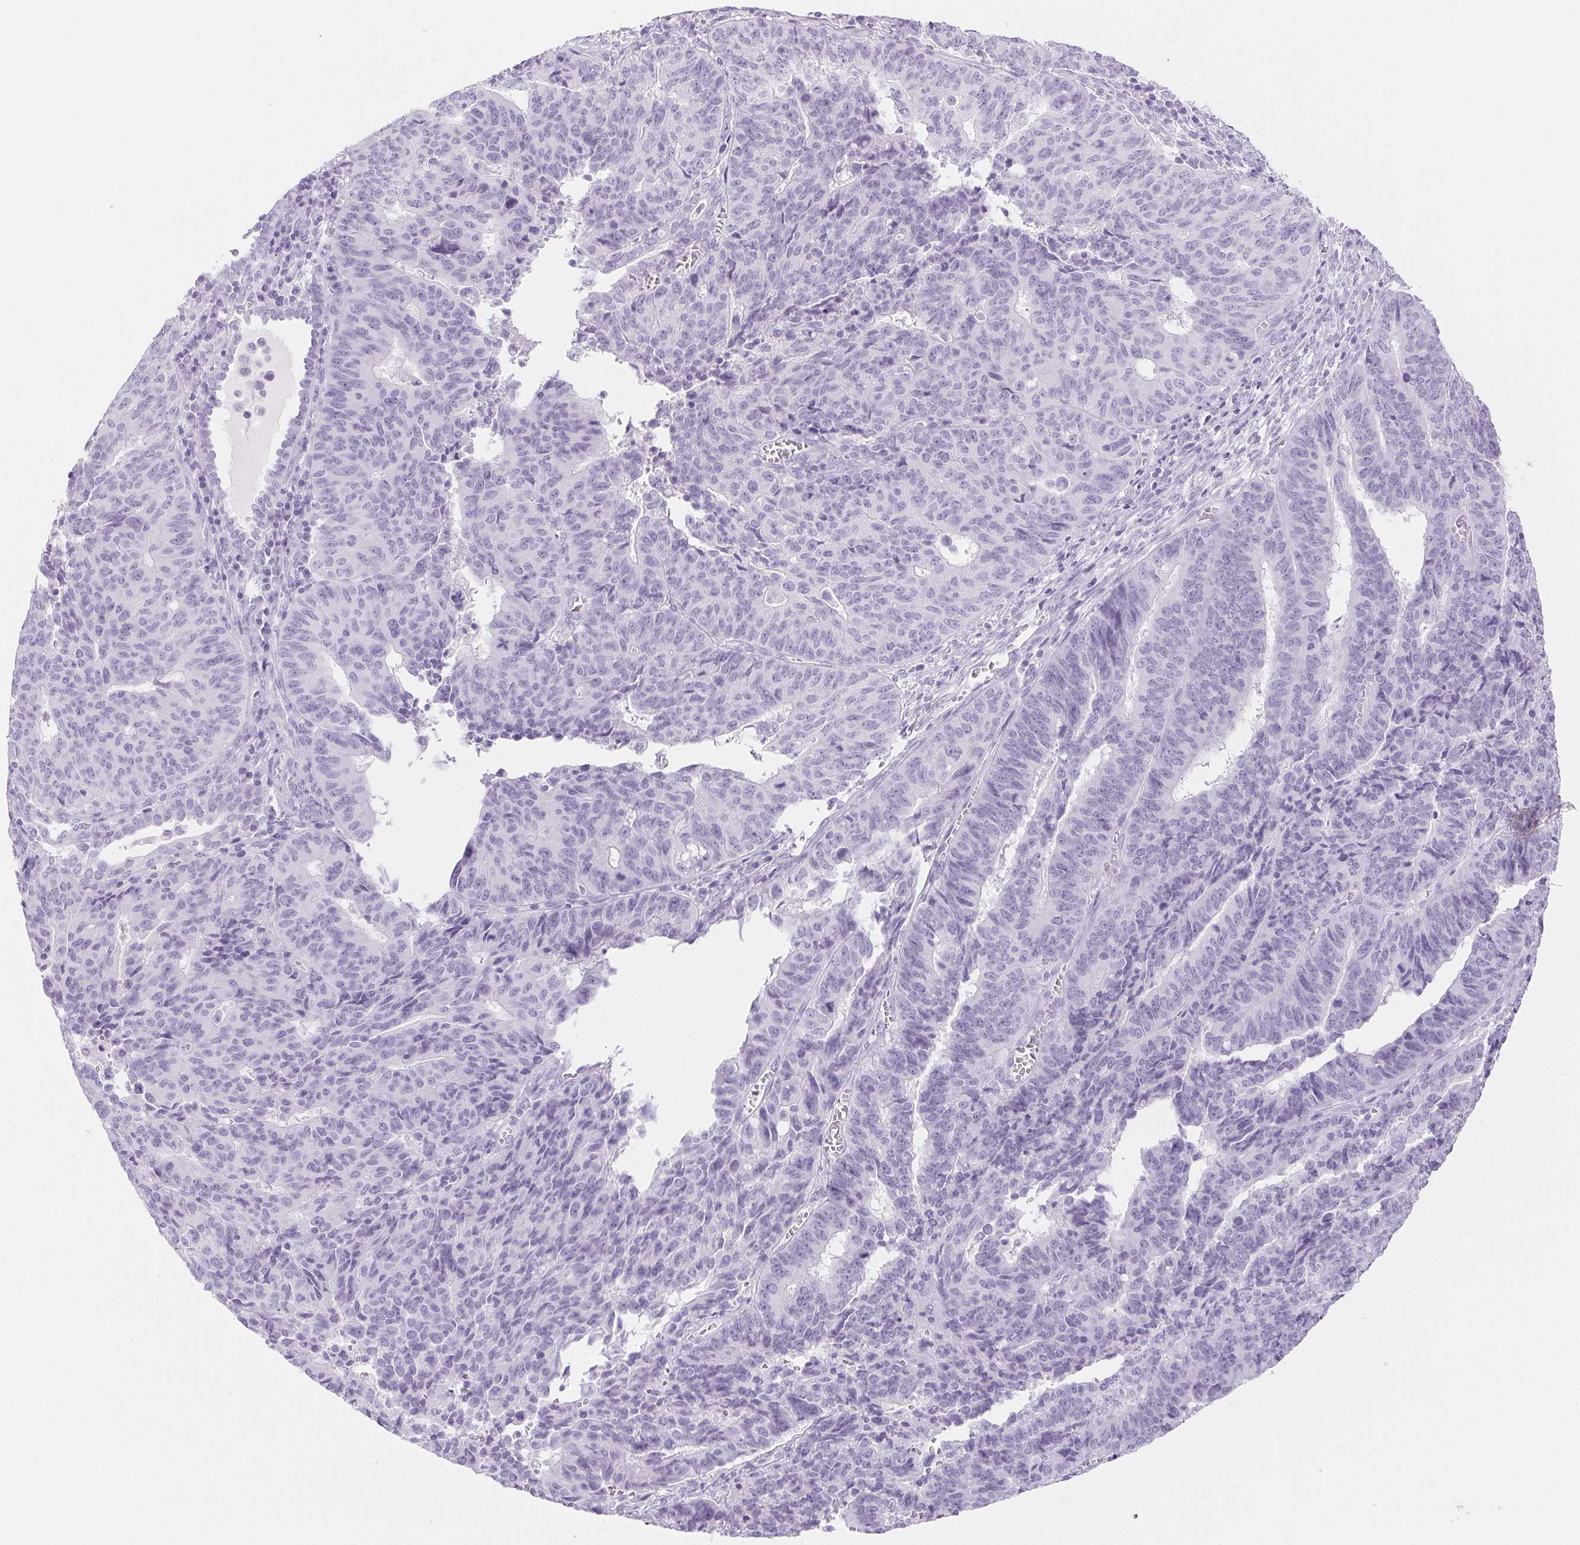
{"staining": {"intensity": "negative", "quantity": "none", "location": "none"}, "tissue": "endometrial cancer", "cell_type": "Tumor cells", "image_type": "cancer", "snomed": [{"axis": "morphology", "description": "Adenocarcinoma, NOS"}, {"axis": "topography", "description": "Endometrium"}], "caption": "IHC of endometrial cancer demonstrates no staining in tumor cells.", "gene": "SPRR3", "patient": {"sex": "female", "age": 65}}